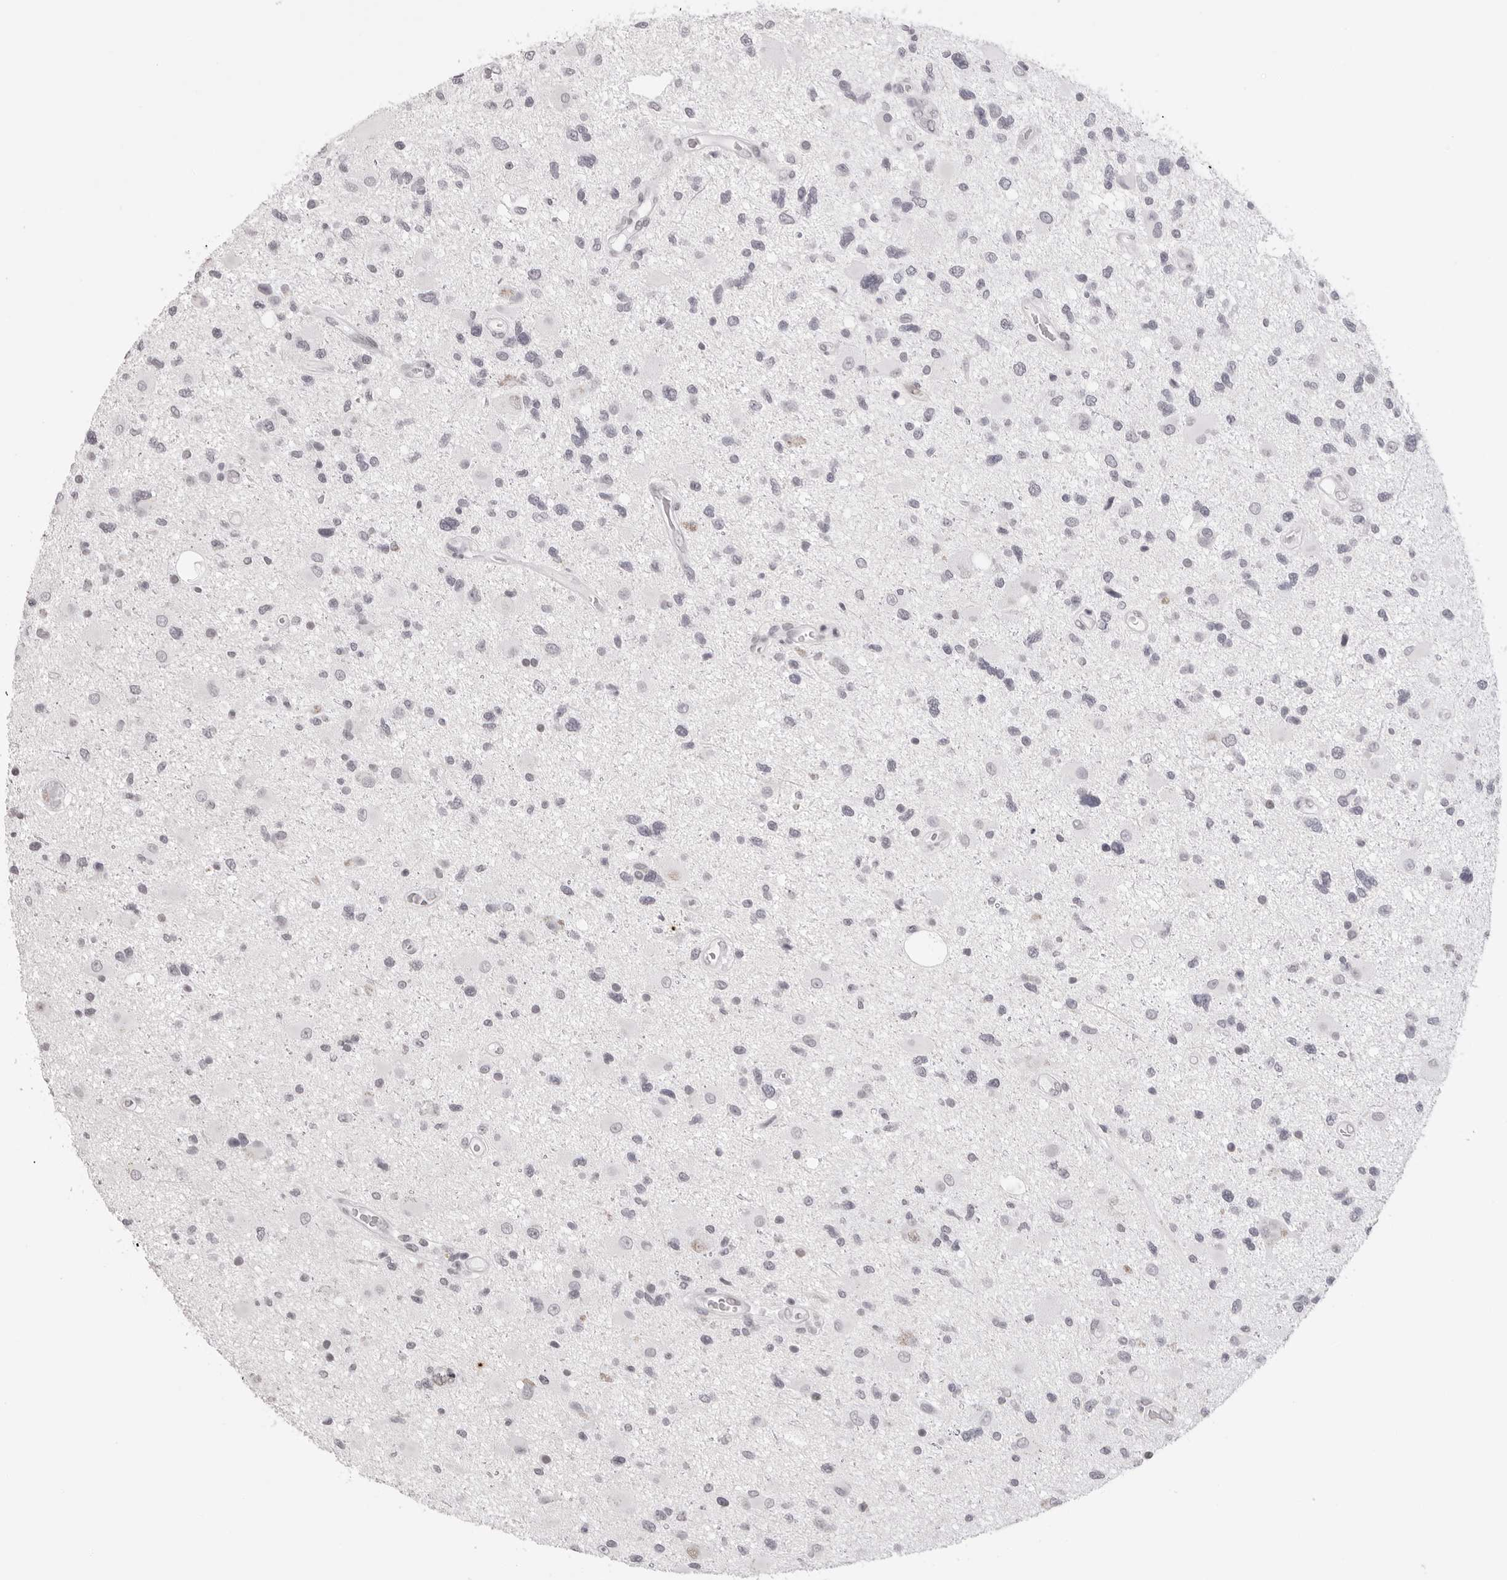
{"staining": {"intensity": "negative", "quantity": "none", "location": "none"}, "tissue": "glioma", "cell_type": "Tumor cells", "image_type": "cancer", "snomed": [{"axis": "morphology", "description": "Glioma, malignant, High grade"}, {"axis": "topography", "description": "Brain"}], "caption": "DAB (3,3'-diaminobenzidine) immunohistochemical staining of malignant high-grade glioma shows no significant staining in tumor cells.", "gene": "MAFK", "patient": {"sex": "male", "age": 33}}